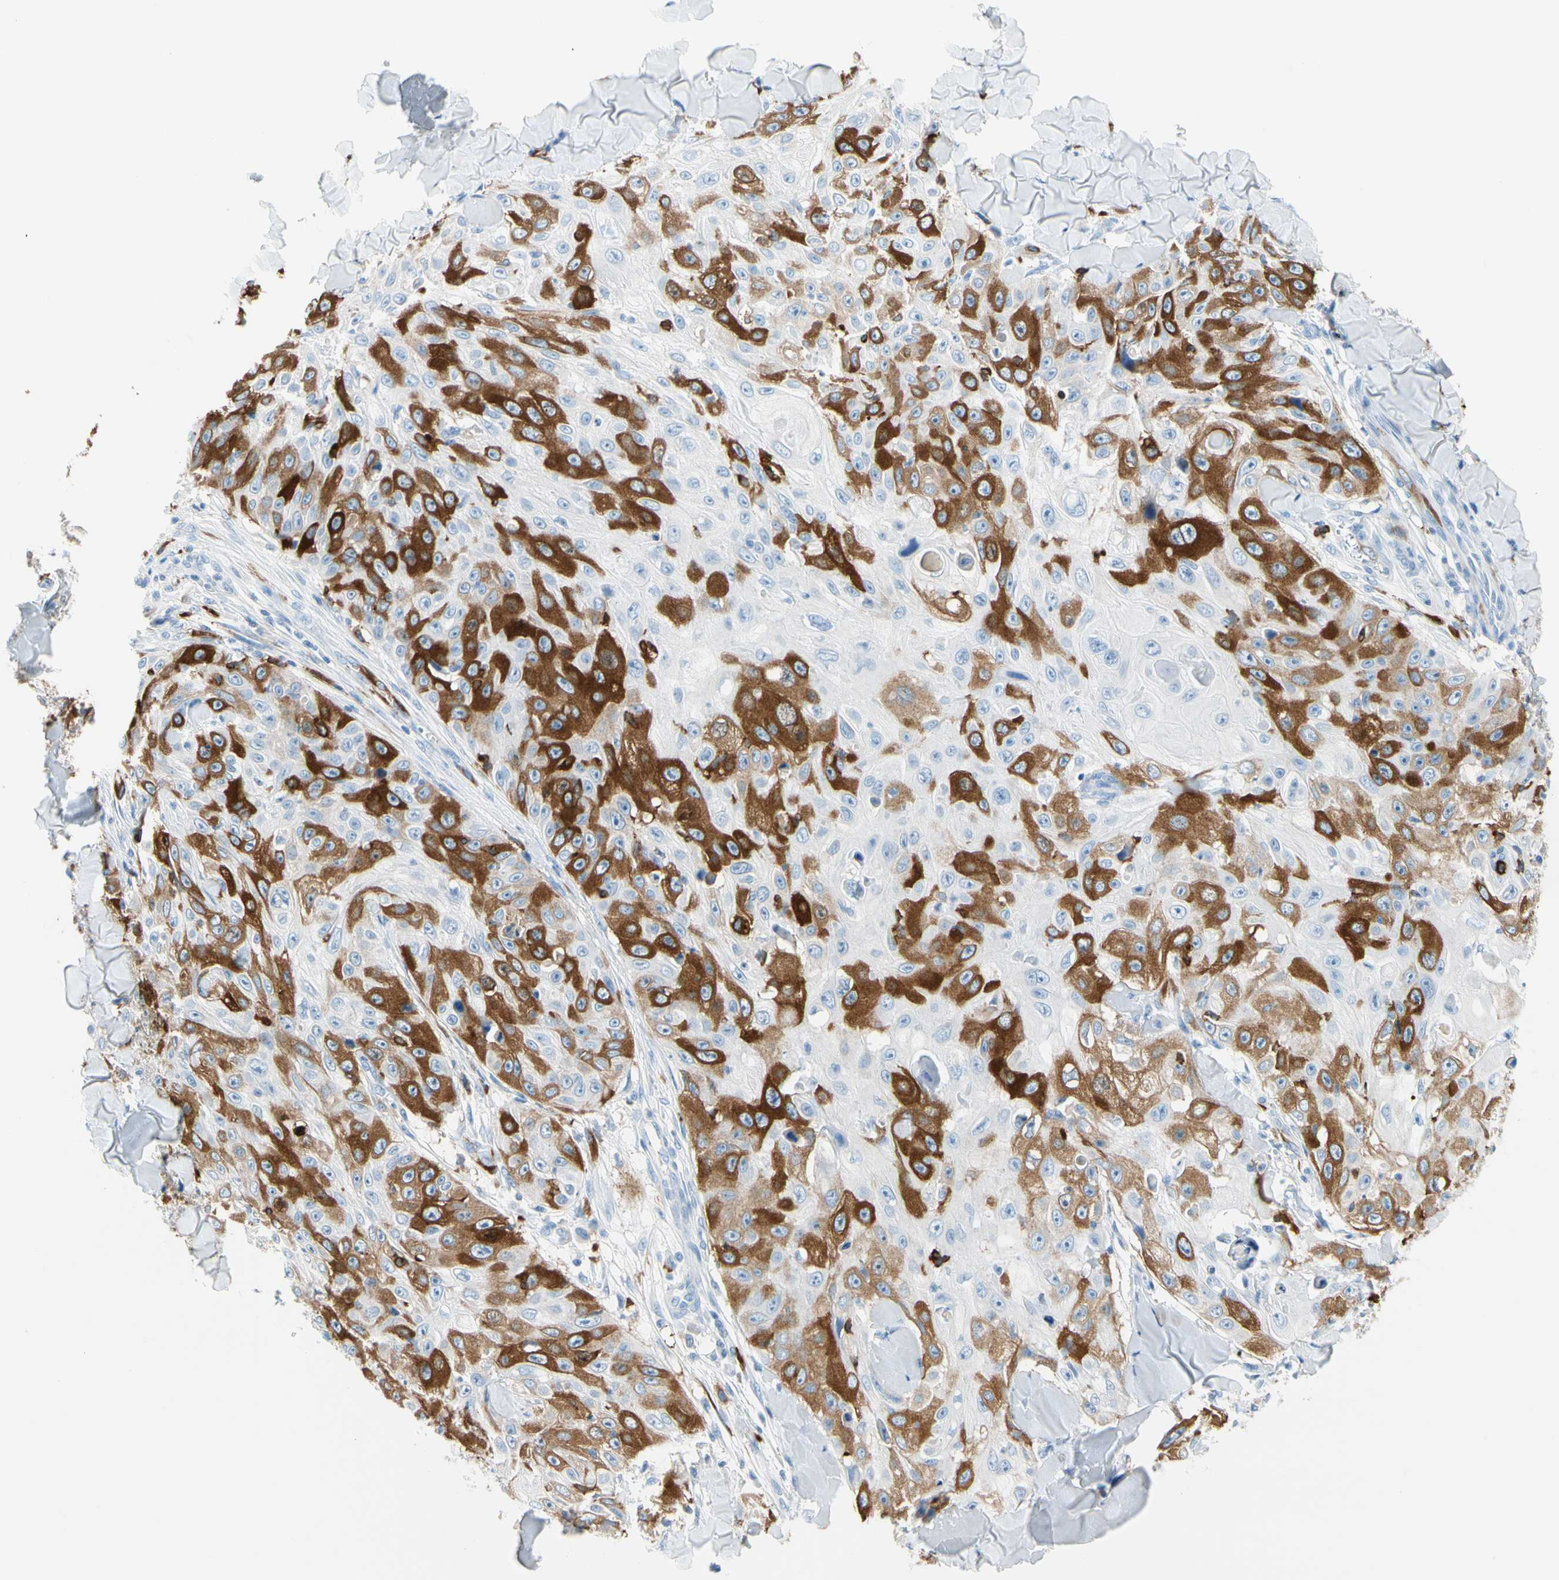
{"staining": {"intensity": "moderate", "quantity": "25%-75%", "location": "cytoplasmic/membranous"}, "tissue": "skin cancer", "cell_type": "Tumor cells", "image_type": "cancer", "snomed": [{"axis": "morphology", "description": "Squamous cell carcinoma, NOS"}, {"axis": "topography", "description": "Skin"}], "caption": "Immunohistochemistry of skin cancer exhibits medium levels of moderate cytoplasmic/membranous positivity in approximately 25%-75% of tumor cells.", "gene": "TACC3", "patient": {"sex": "male", "age": 86}}